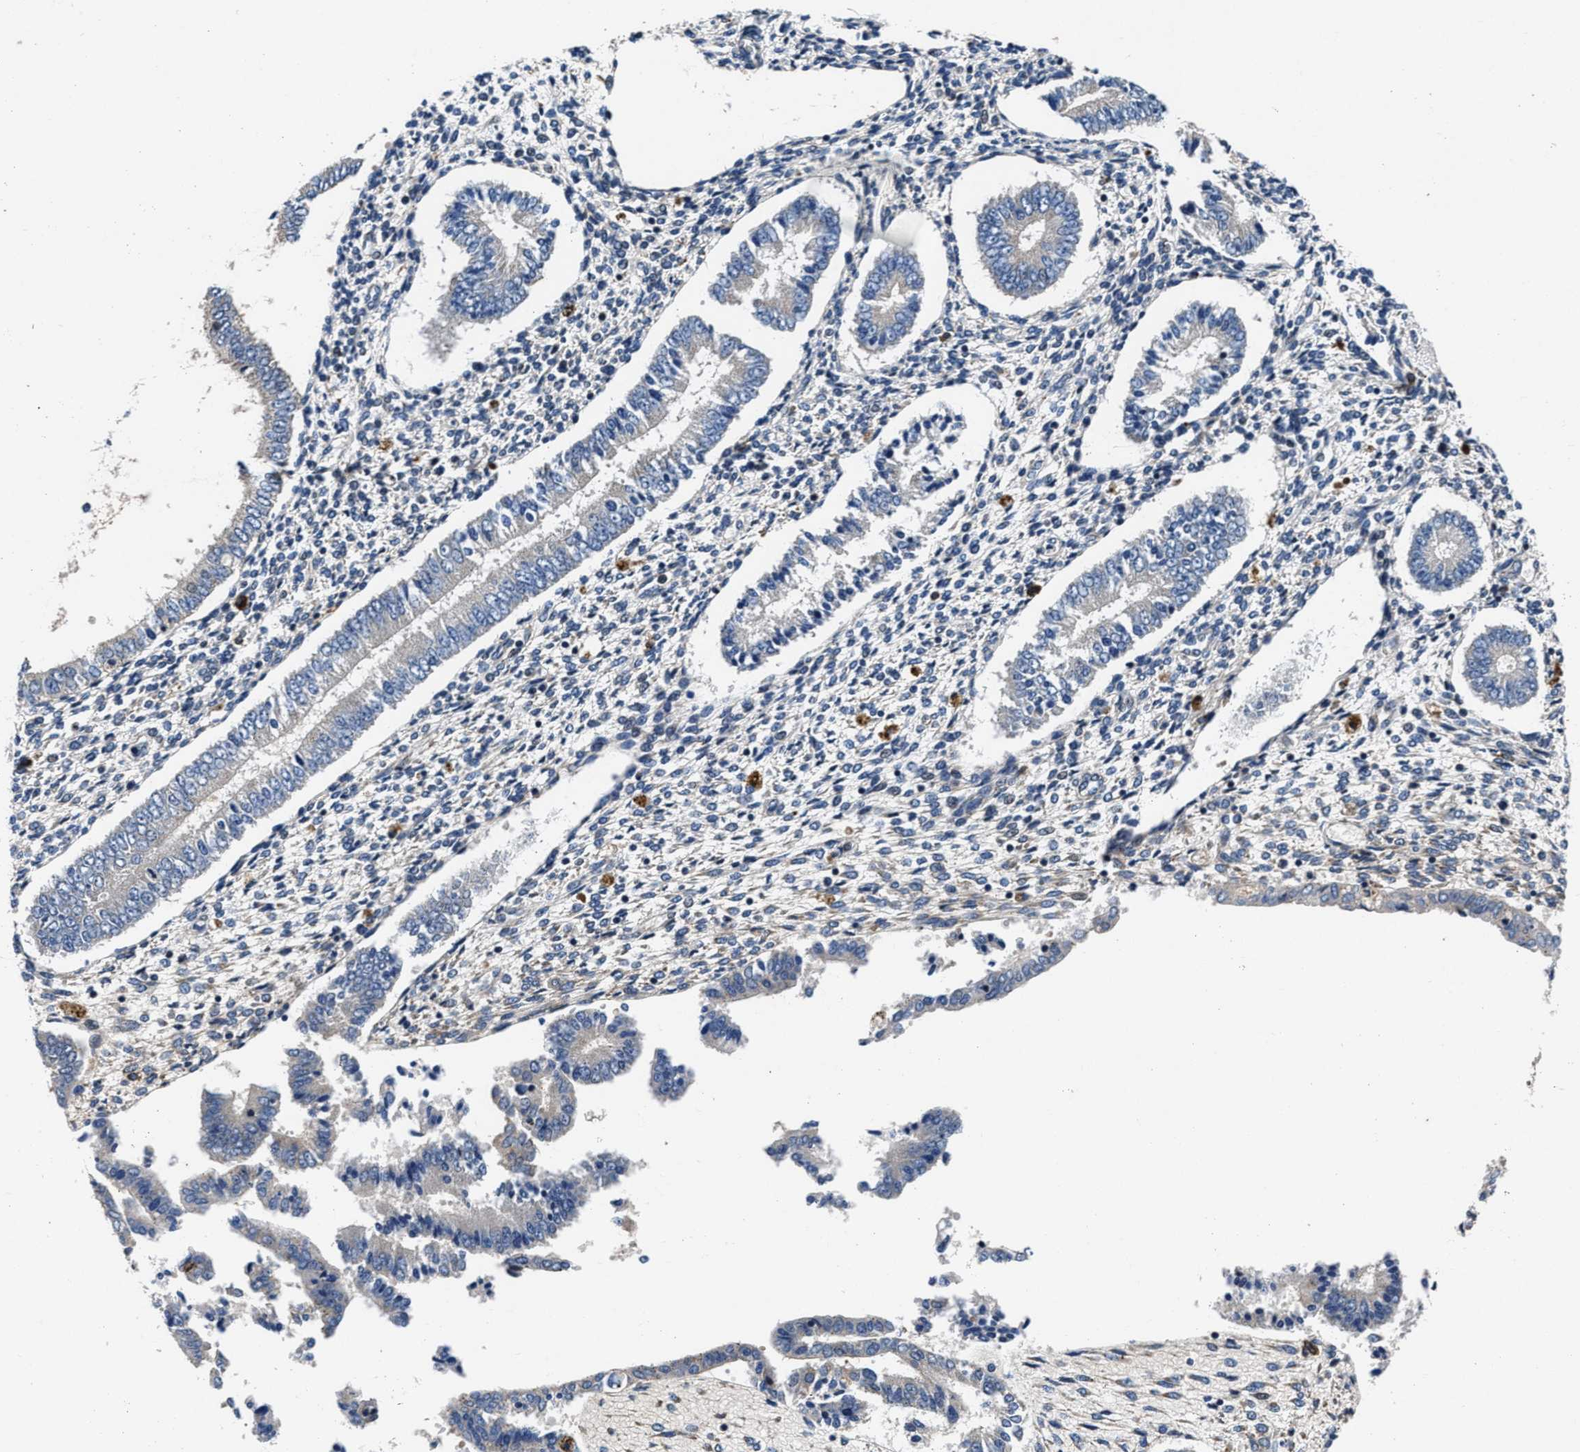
{"staining": {"intensity": "negative", "quantity": "none", "location": "none"}, "tissue": "endometrium", "cell_type": "Cells in endometrial stroma", "image_type": "normal", "snomed": [{"axis": "morphology", "description": "Normal tissue, NOS"}, {"axis": "topography", "description": "Endometrium"}], "caption": "Immunohistochemical staining of benign human endometrium reveals no significant expression in cells in endometrial stroma. The staining is performed using DAB (3,3'-diaminobenzidine) brown chromogen with nuclei counter-stained in using hematoxylin.", "gene": "C2orf66", "patient": {"sex": "female", "age": 42}}